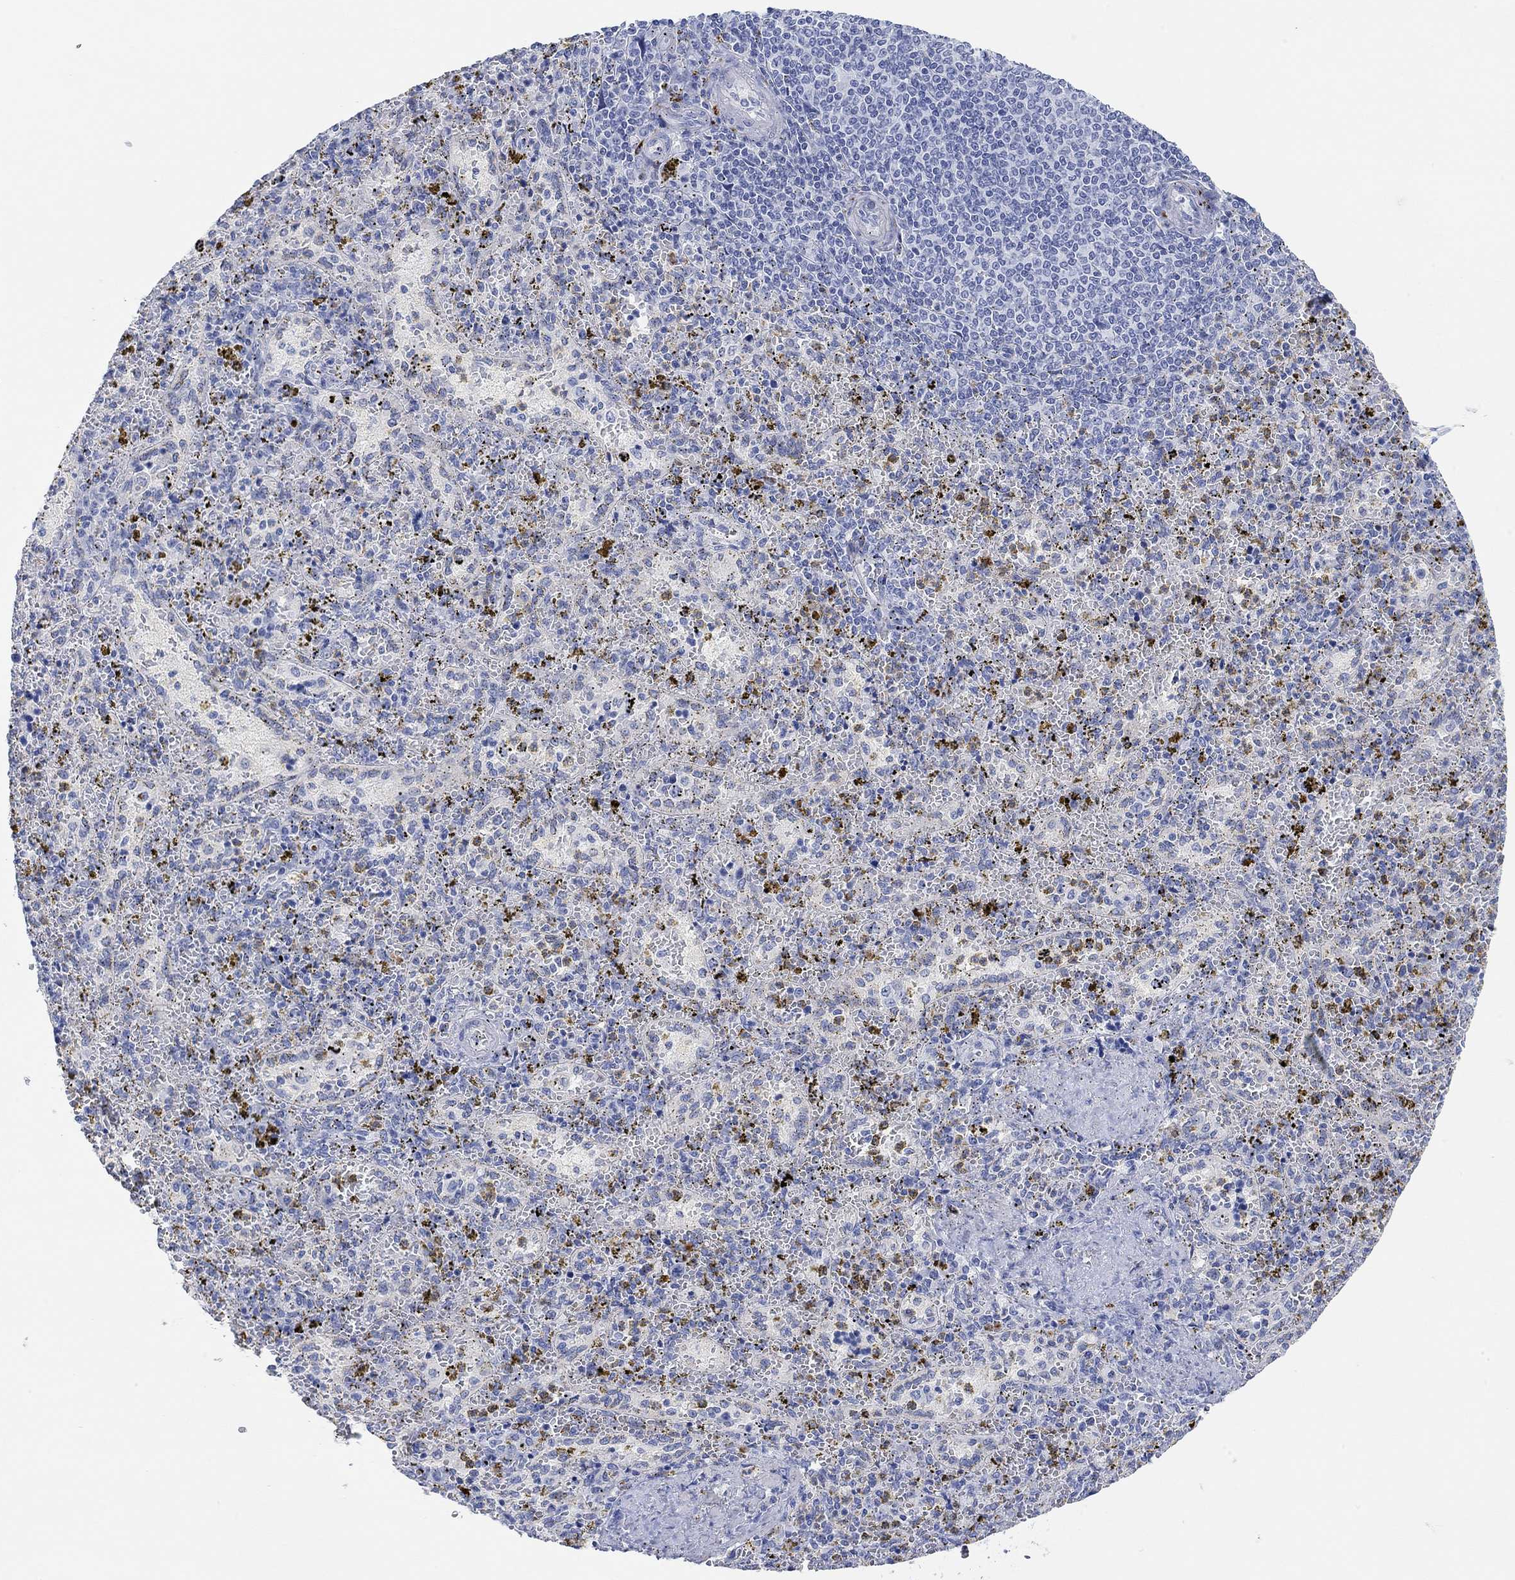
{"staining": {"intensity": "weak", "quantity": "<25%", "location": "cytoplasmic/membranous"}, "tissue": "spleen", "cell_type": "Cells in red pulp", "image_type": "normal", "snomed": [{"axis": "morphology", "description": "Normal tissue, NOS"}, {"axis": "topography", "description": "Spleen"}], "caption": "Micrograph shows no significant protein positivity in cells in red pulp of normal spleen. The staining is performed using DAB (3,3'-diaminobenzidine) brown chromogen with nuclei counter-stained in using hematoxylin.", "gene": "VAT1L", "patient": {"sex": "female", "age": 50}}